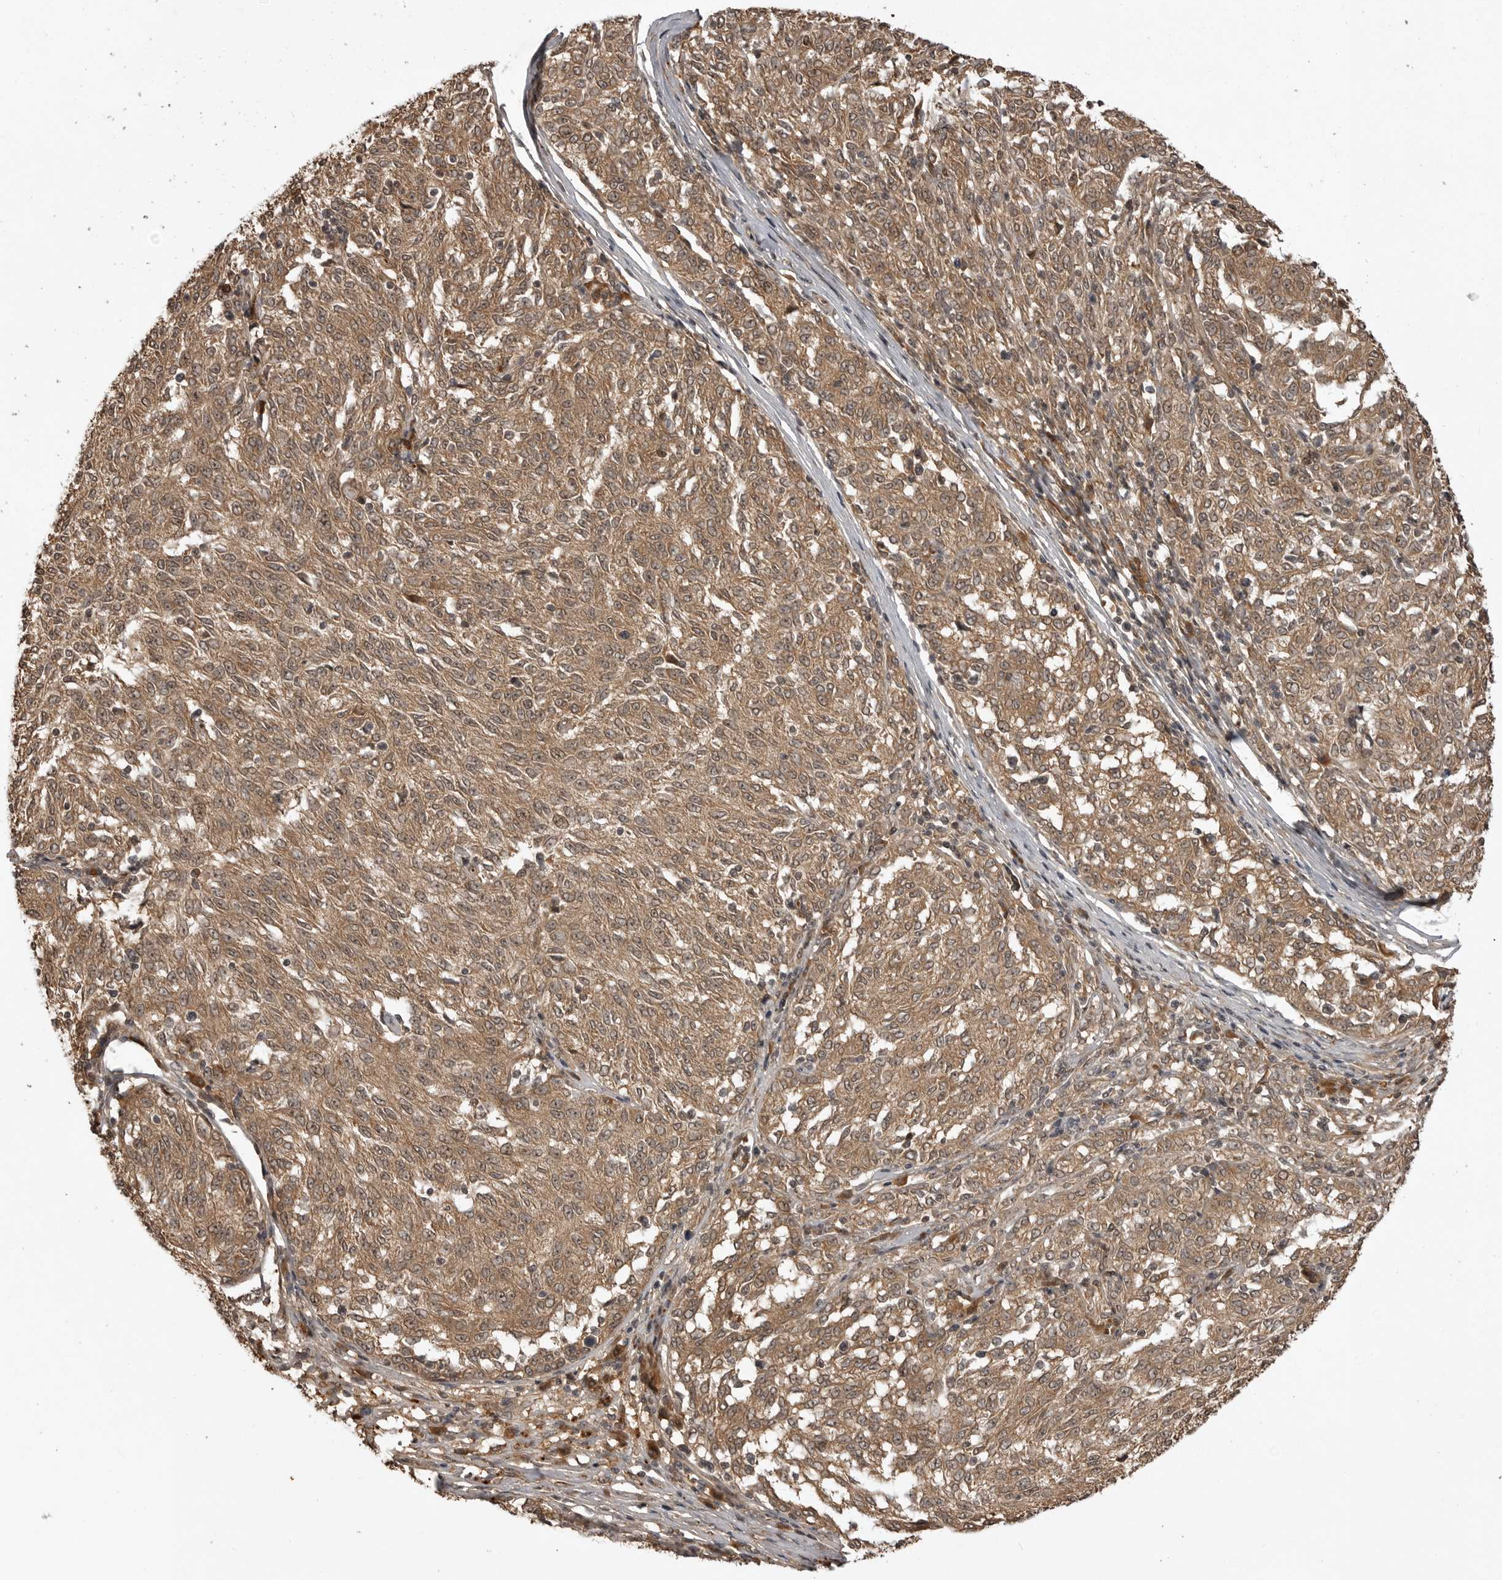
{"staining": {"intensity": "moderate", "quantity": ">75%", "location": "cytoplasmic/membranous"}, "tissue": "melanoma", "cell_type": "Tumor cells", "image_type": "cancer", "snomed": [{"axis": "morphology", "description": "Malignant melanoma, NOS"}, {"axis": "topography", "description": "Skin"}], "caption": "Immunohistochemical staining of human malignant melanoma displays medium levels of moderate cytoplasmic/membranous protein expression in approximately >75% of tumor cells.", "gene": "AKAP7", "patient": {"sex": "female", "age": 72}}